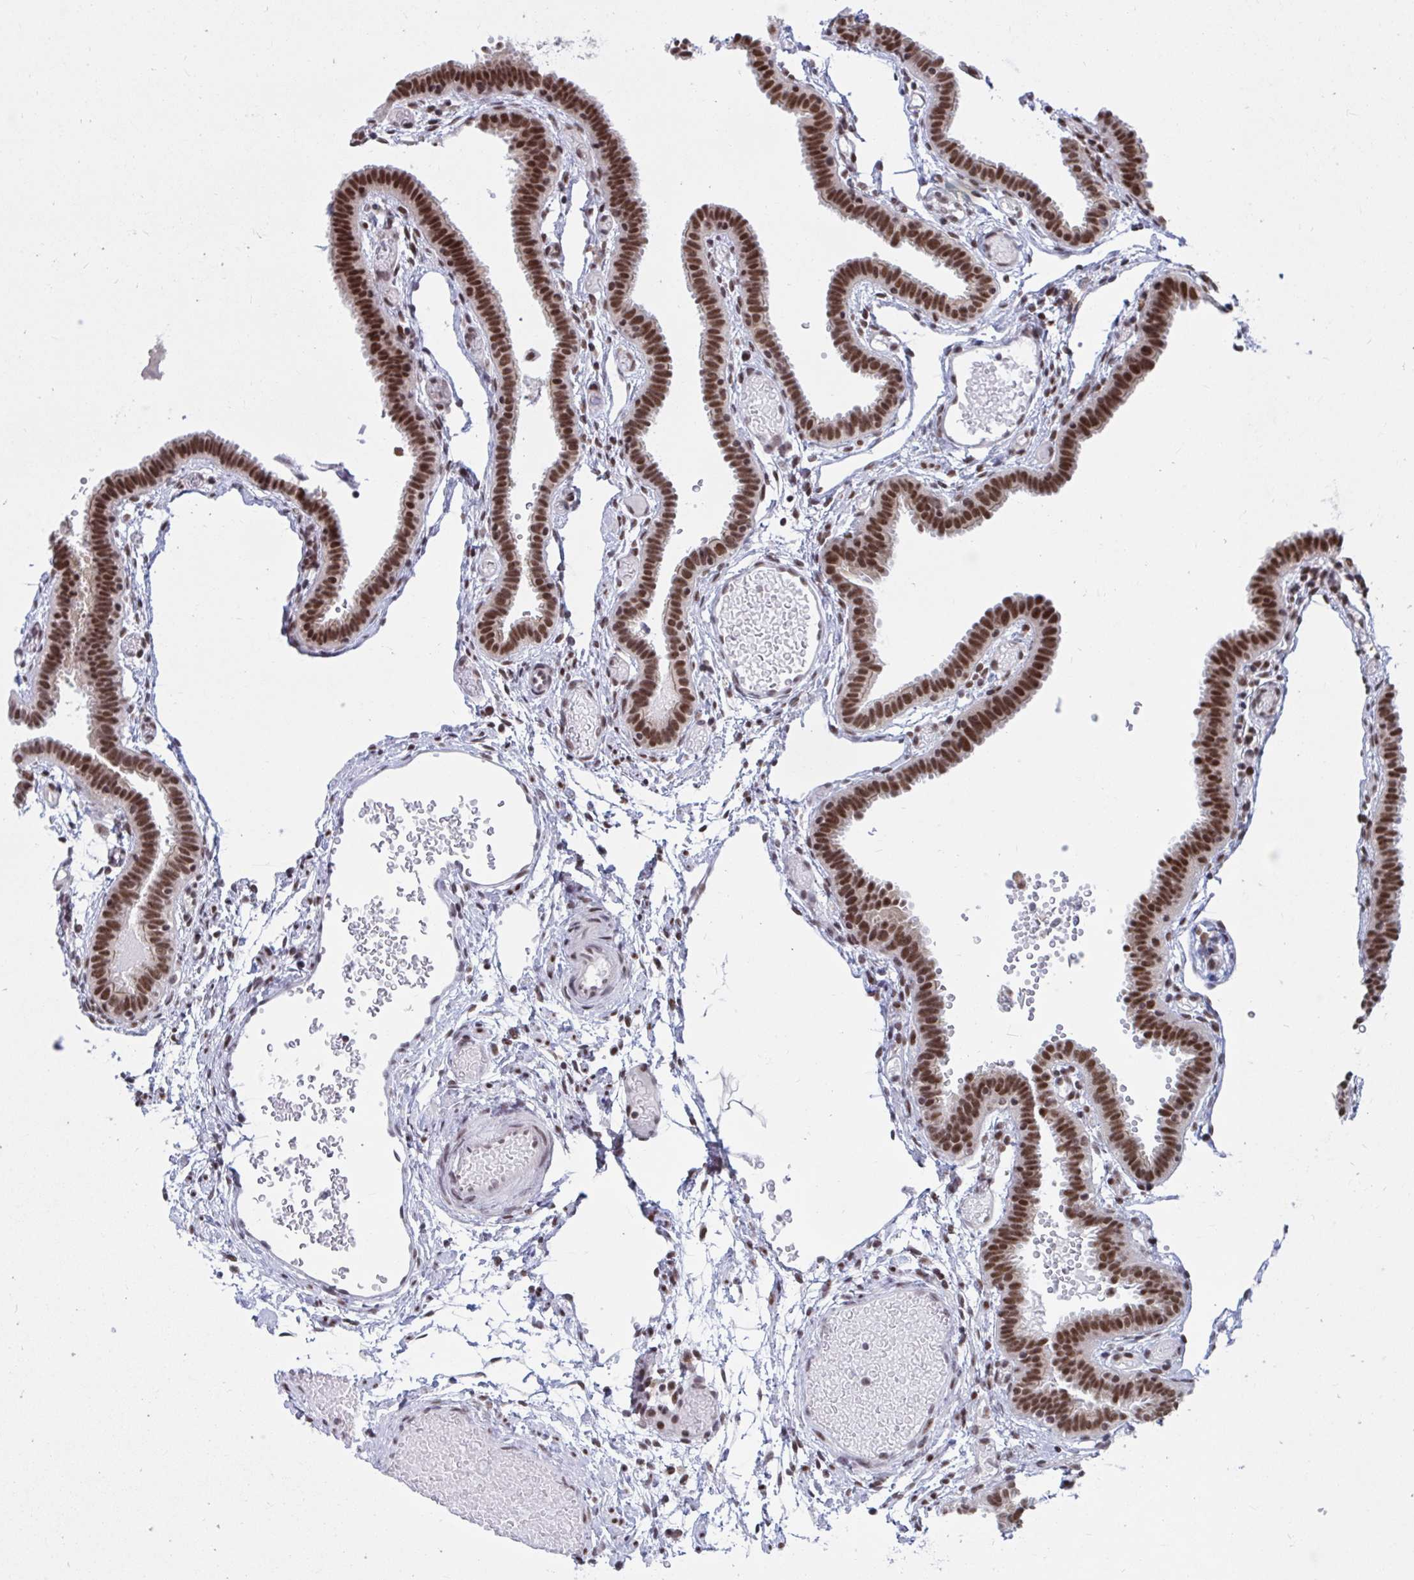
{"staining": {"intensity": "strong", "quantity": ">75%", "location": "nuclear"}, "tissue": "fallopian tube", "cell_type": "Glandular cells", "image_type": "normal", "snomed": [{"axis": "morphology", "description": "Normal tissue, NOS"}, {"axis": "topography", "description": "Fallopian tube"}], "caption": "Immunohistochemistry (IHC) photomicrograph of unremarkable fallopian tube: human fallopian tube stained using immunohistochemistry shows high levels of strong protein expression localized specifically in the nuclear of glandular cells, appearing as a nuclear brown color.", "gene": "PHF10", "patient": {"sex": "female", "age": 37}}